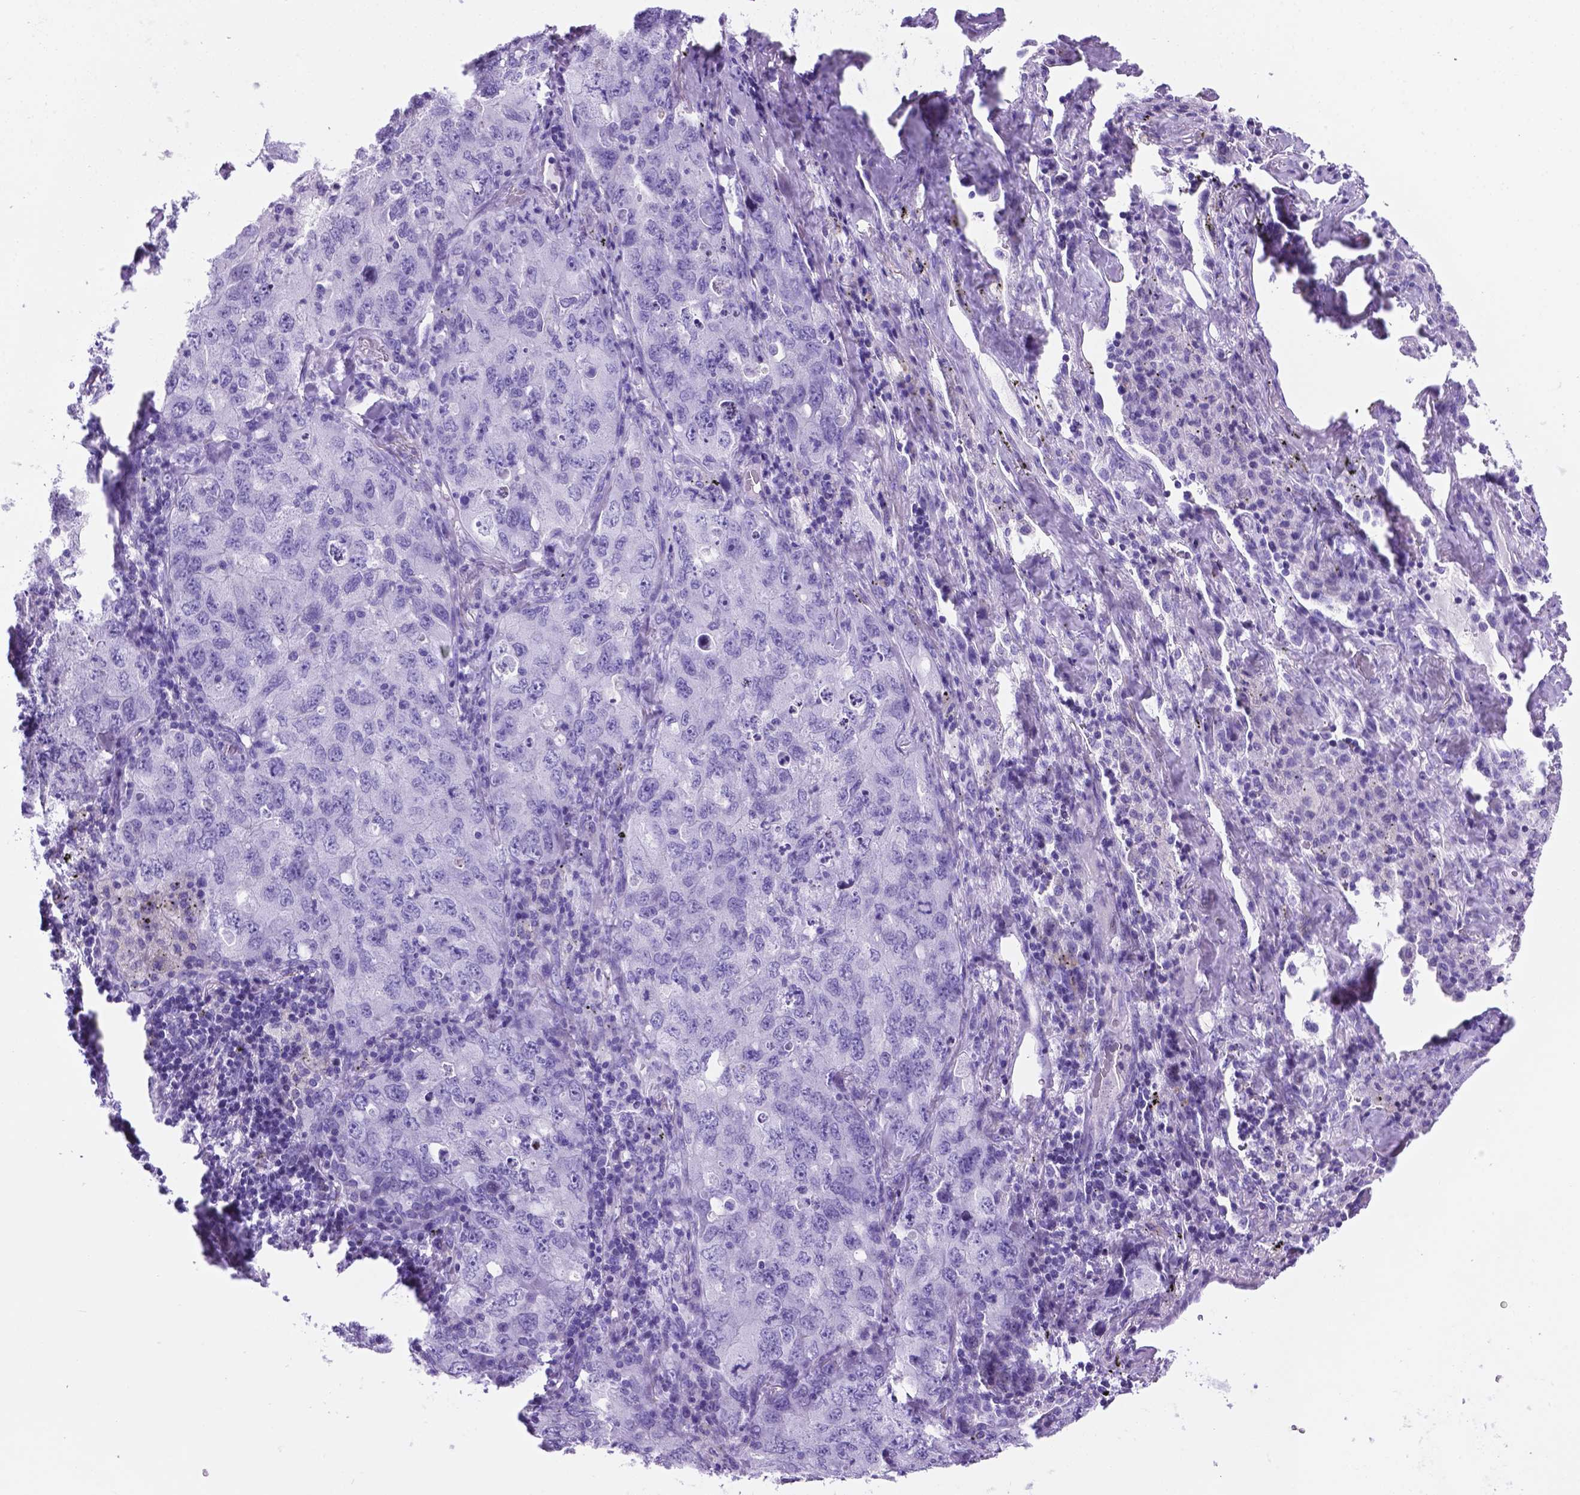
{"staining": {"intensity": "negative", "quantity": "none", "location": "none"}, "tissue": "lung cancer", "cell_type": "Tumor cells", "image_type": "cancer", "snomed": [{"axis": "morphology", "description": "Adenocarcinoma, NOS"}, {"axis": "topography", "description": "Lung"}], "caption": "Adenocarcinoma (lung) was stained to show a protein in brown. There is no significant staining in tumor cells. (DAB immunohistochemistry (IHC) visualized using brightfield microscopy, high magnification).", "gene": "C17orf107", "patient": {"sex": "female", "age": 57}}